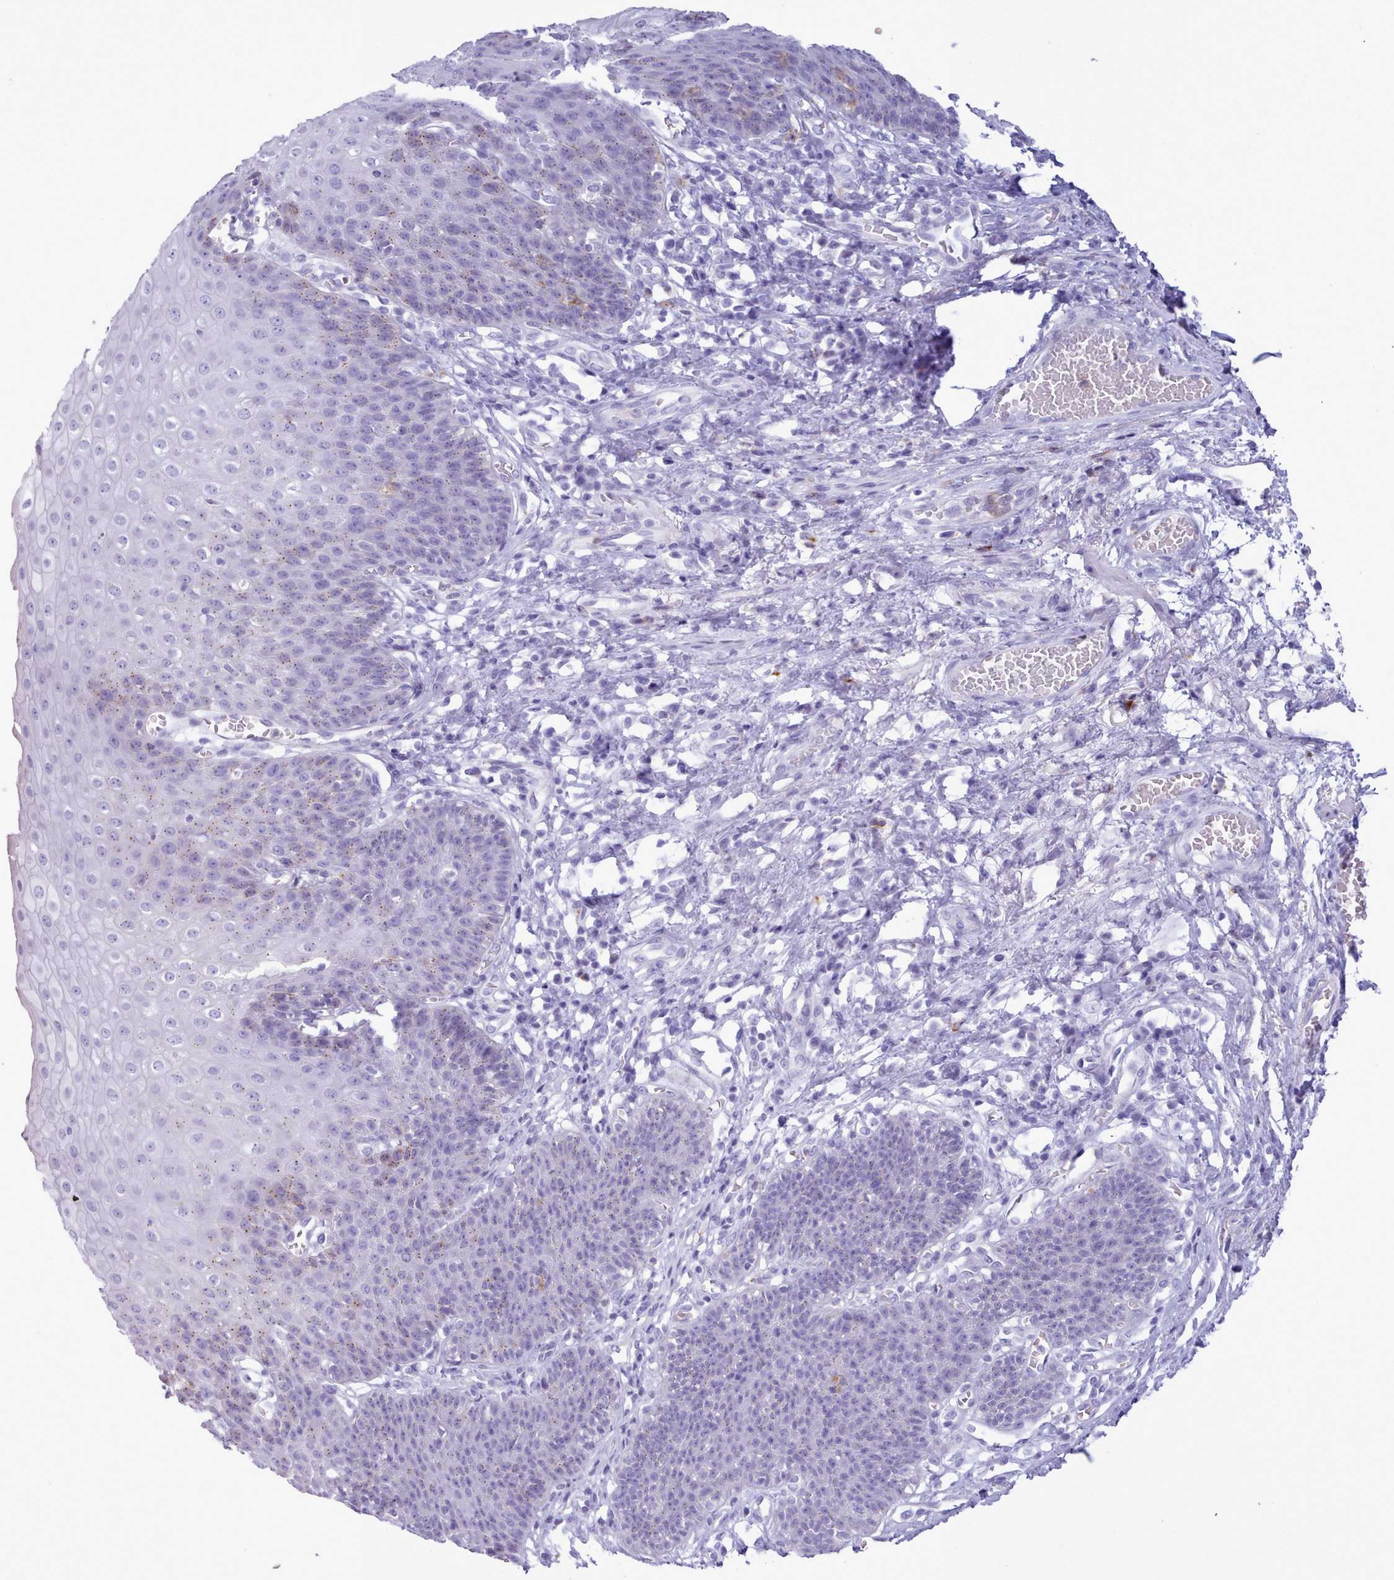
{"staining": {"intensity": "weak", "quantity": "<25%", "location": "cytoplasmic/membranous"}, "tissue": "esophagus", "cell_type": "Squamous epithelial cells", "image_type": "normal", "snomed": [{"axis": "morphology", "description": "Normal tissue, NOS"}, {"axis": "topography", "description": "Esophagus"}], "caption": "A high-resolution histopathology image shows immunohistochemistry (IHC) staining of normal esophagus, which demonstrates no significant positivity in squamous epithelial cells. (Stains: DAB immunohistochemistry (IHC) with hematoxylin counter stain, Microscopy: brightfield microscopy at high magnification).", "gene": "NKX1", "patient": {"sex": "male", "age": 71}}